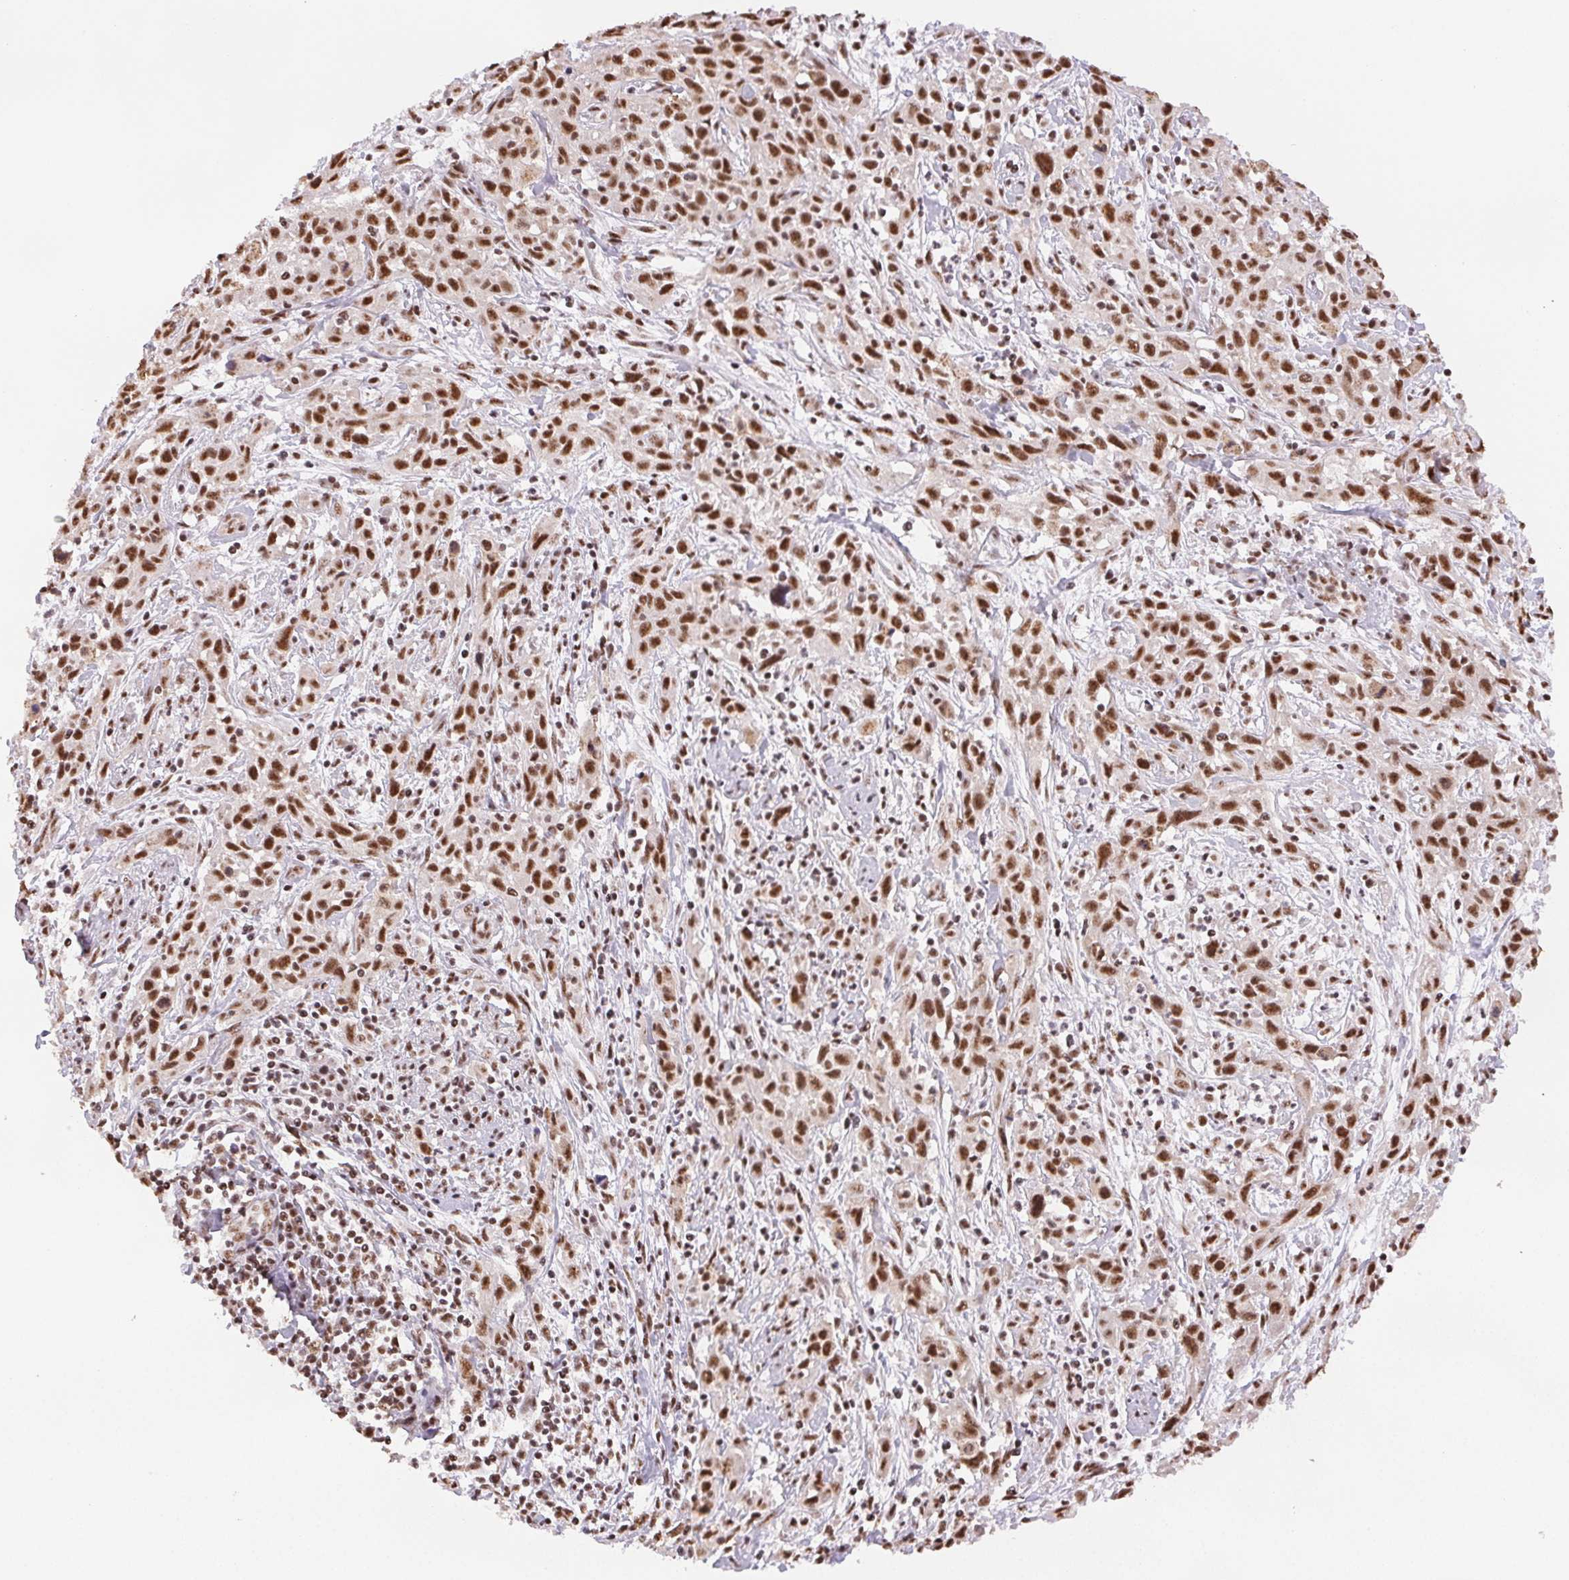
{"staining": {"intensity": "moderate", "quantity": ">75%", "location": "nuclear"}, "tissue": "cervical cancer", "cell_type": "Tumor cells", "image_type": "cancer", "snomed": [{"axis": "morphology", "description": "Squamous cell carcinoma, NOS"}, {"axis": "topography", "description": "Cervix"}], "caption": "A medium amount of moderate nuclear staining is identified in approximately >75% of tumor cells in cervical squamous cell carcinoma tissue.", "gene": "IK", "patient": {"sex": "female", "age": 38}}